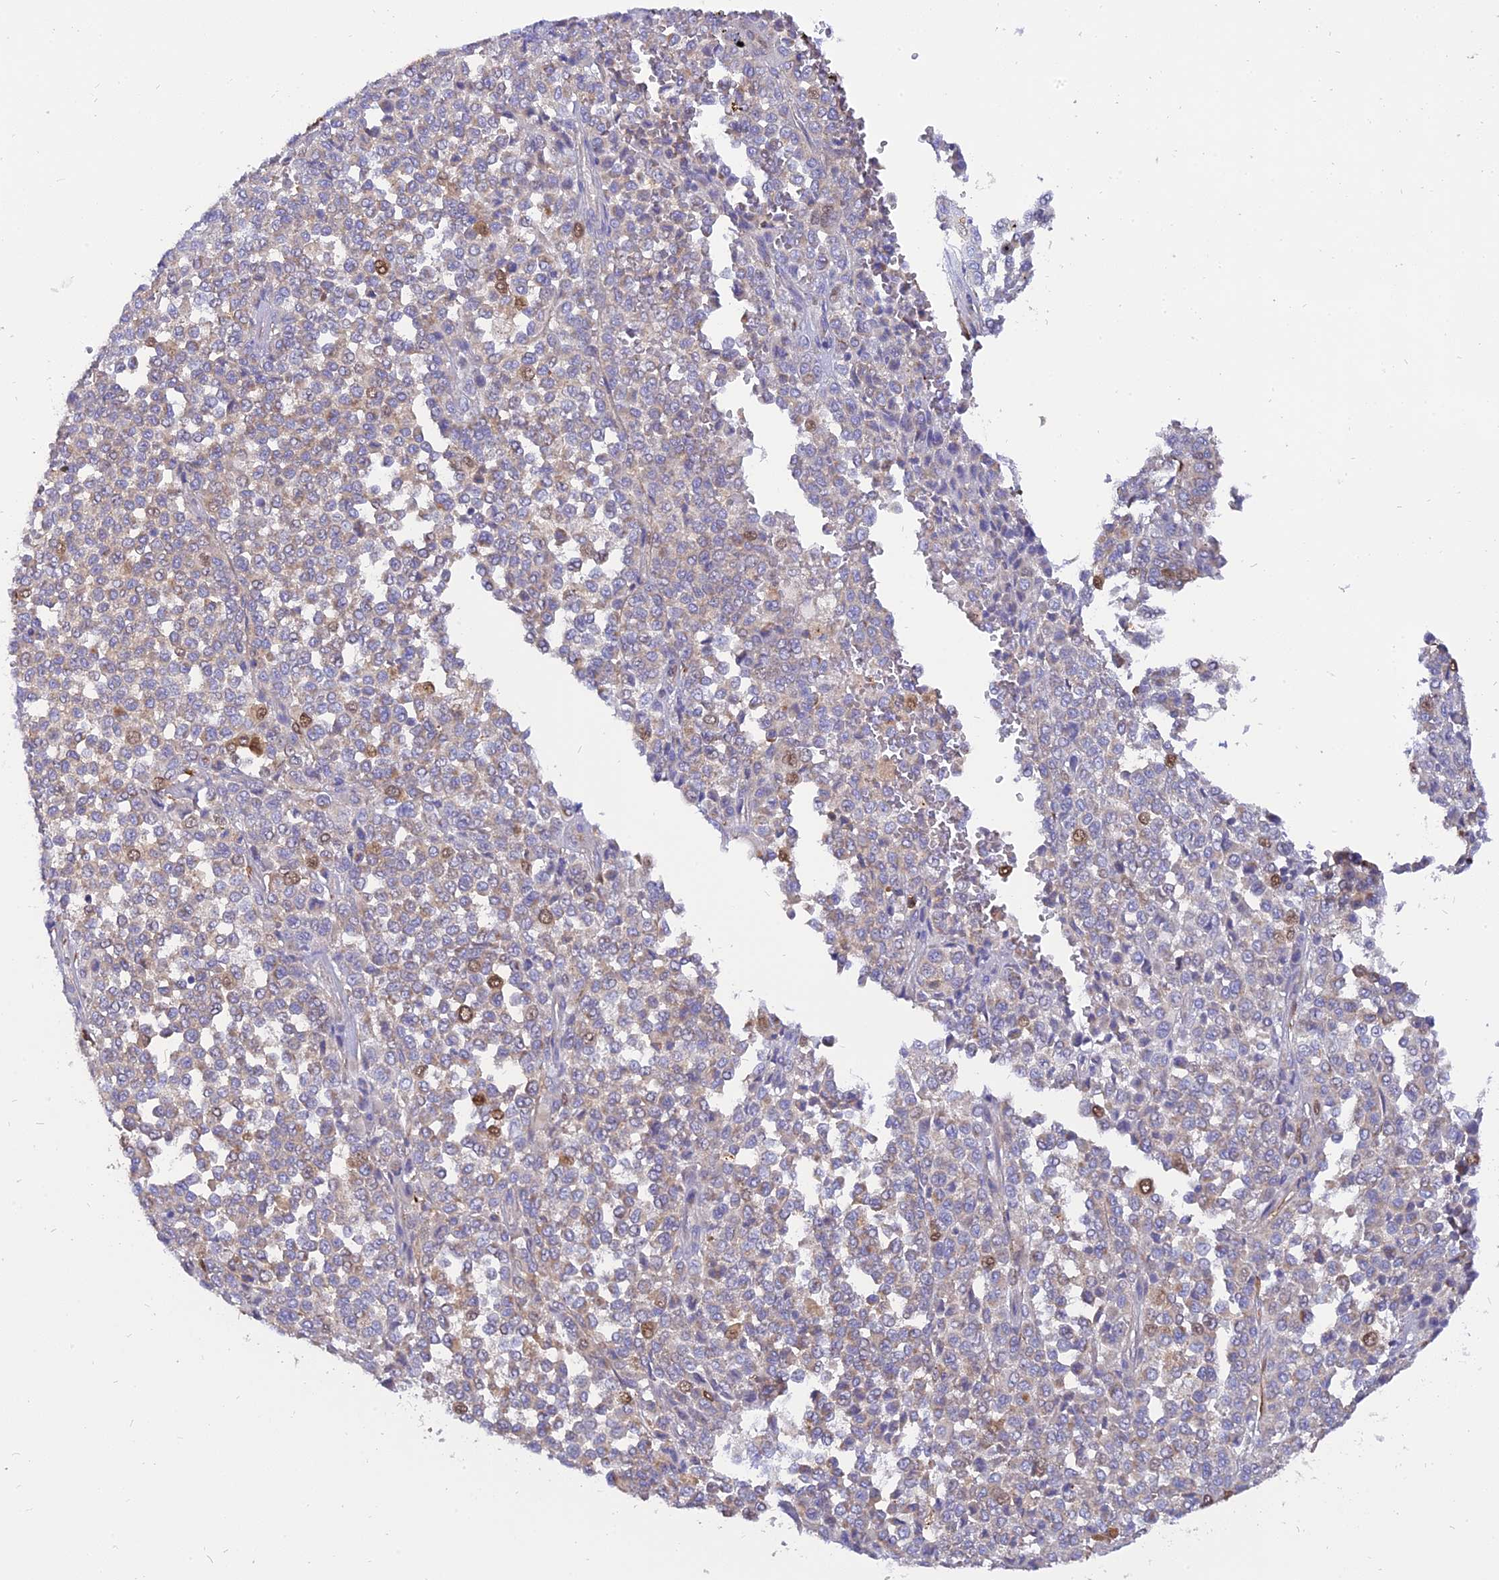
{"staining": {"intensity": "moderate", "quantity": "<25%", "location": "nuclear"}, "tissue": "melanoma", "cell_type": "Tumor cells", "image_type": "cancer", "snomed": [{"axis": "morphology", "description": "Malignant melanoma, Metastatic site"}, {"axis": "topography", "description": "Pancreas"}], "caption": "Brown immunohistochemical staining in human malignant melanoma (metastatic site) shows moderate nuclear staining in approximately <25% of tumor cells.", "gene": "CENPV", "patient": {"sex": "female", "age": 30}}